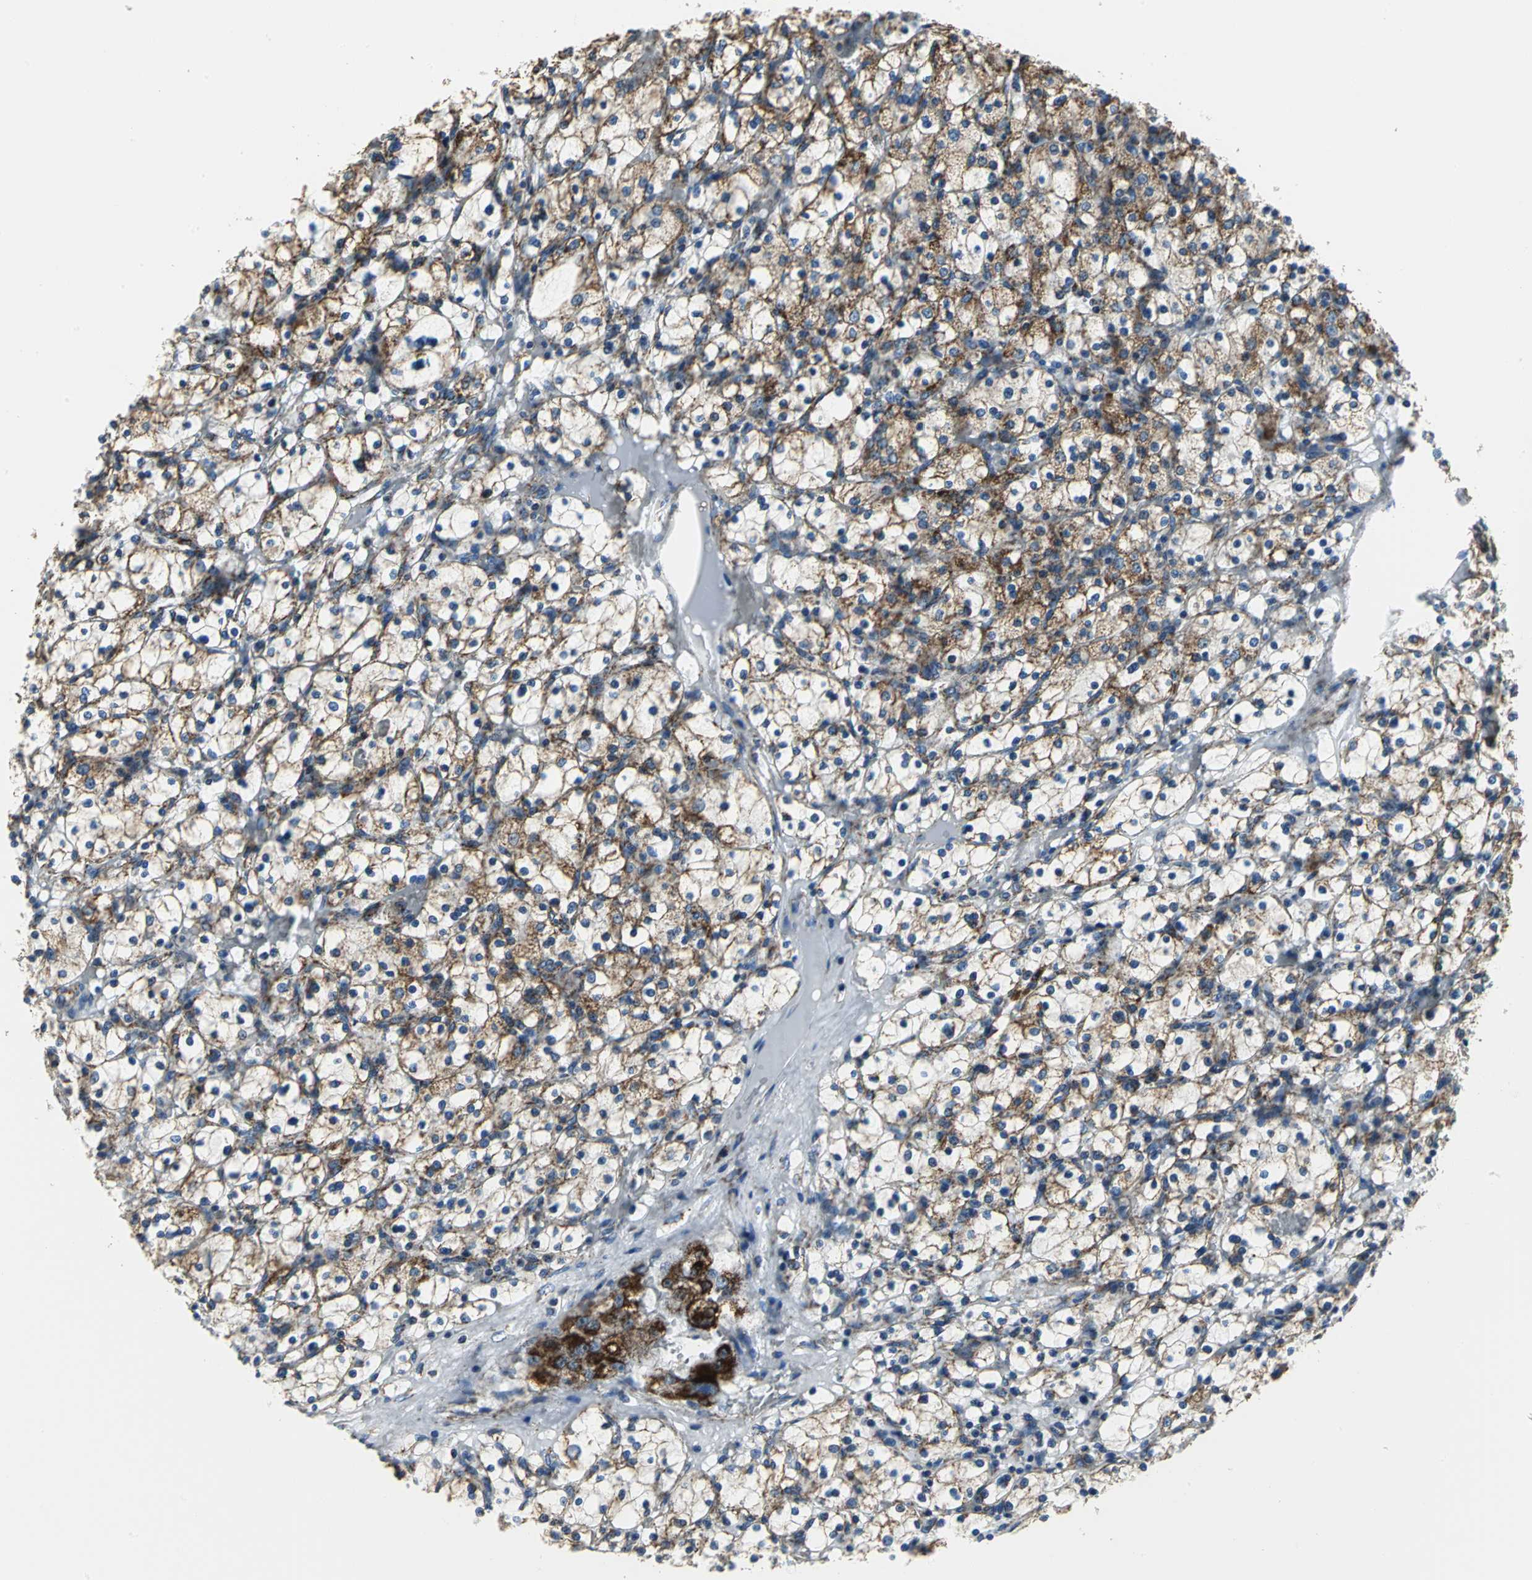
{"staining": {"intensity": "moderate", "quantity": "25%-75%", "location": "cytoplasmic/membranous"}, "tissue": "renal cancer", "cell_type": "Tumor cells", "image_type": "cancer", "snomed": [{"axis": "morphology", "description": "Adenocarcinoma, NOS"}, {"axis": "topography", "description": "Kidney"}], "caption": "Adenocarcinoma (renal) was stained to show a protein in brown. There is medium levels of moderate cytoplasmic/membranous expression in approximately 25%-75% of tumor cells.", "gene": "NTRK1", "patient": {"sex": "female", "age": 83}}